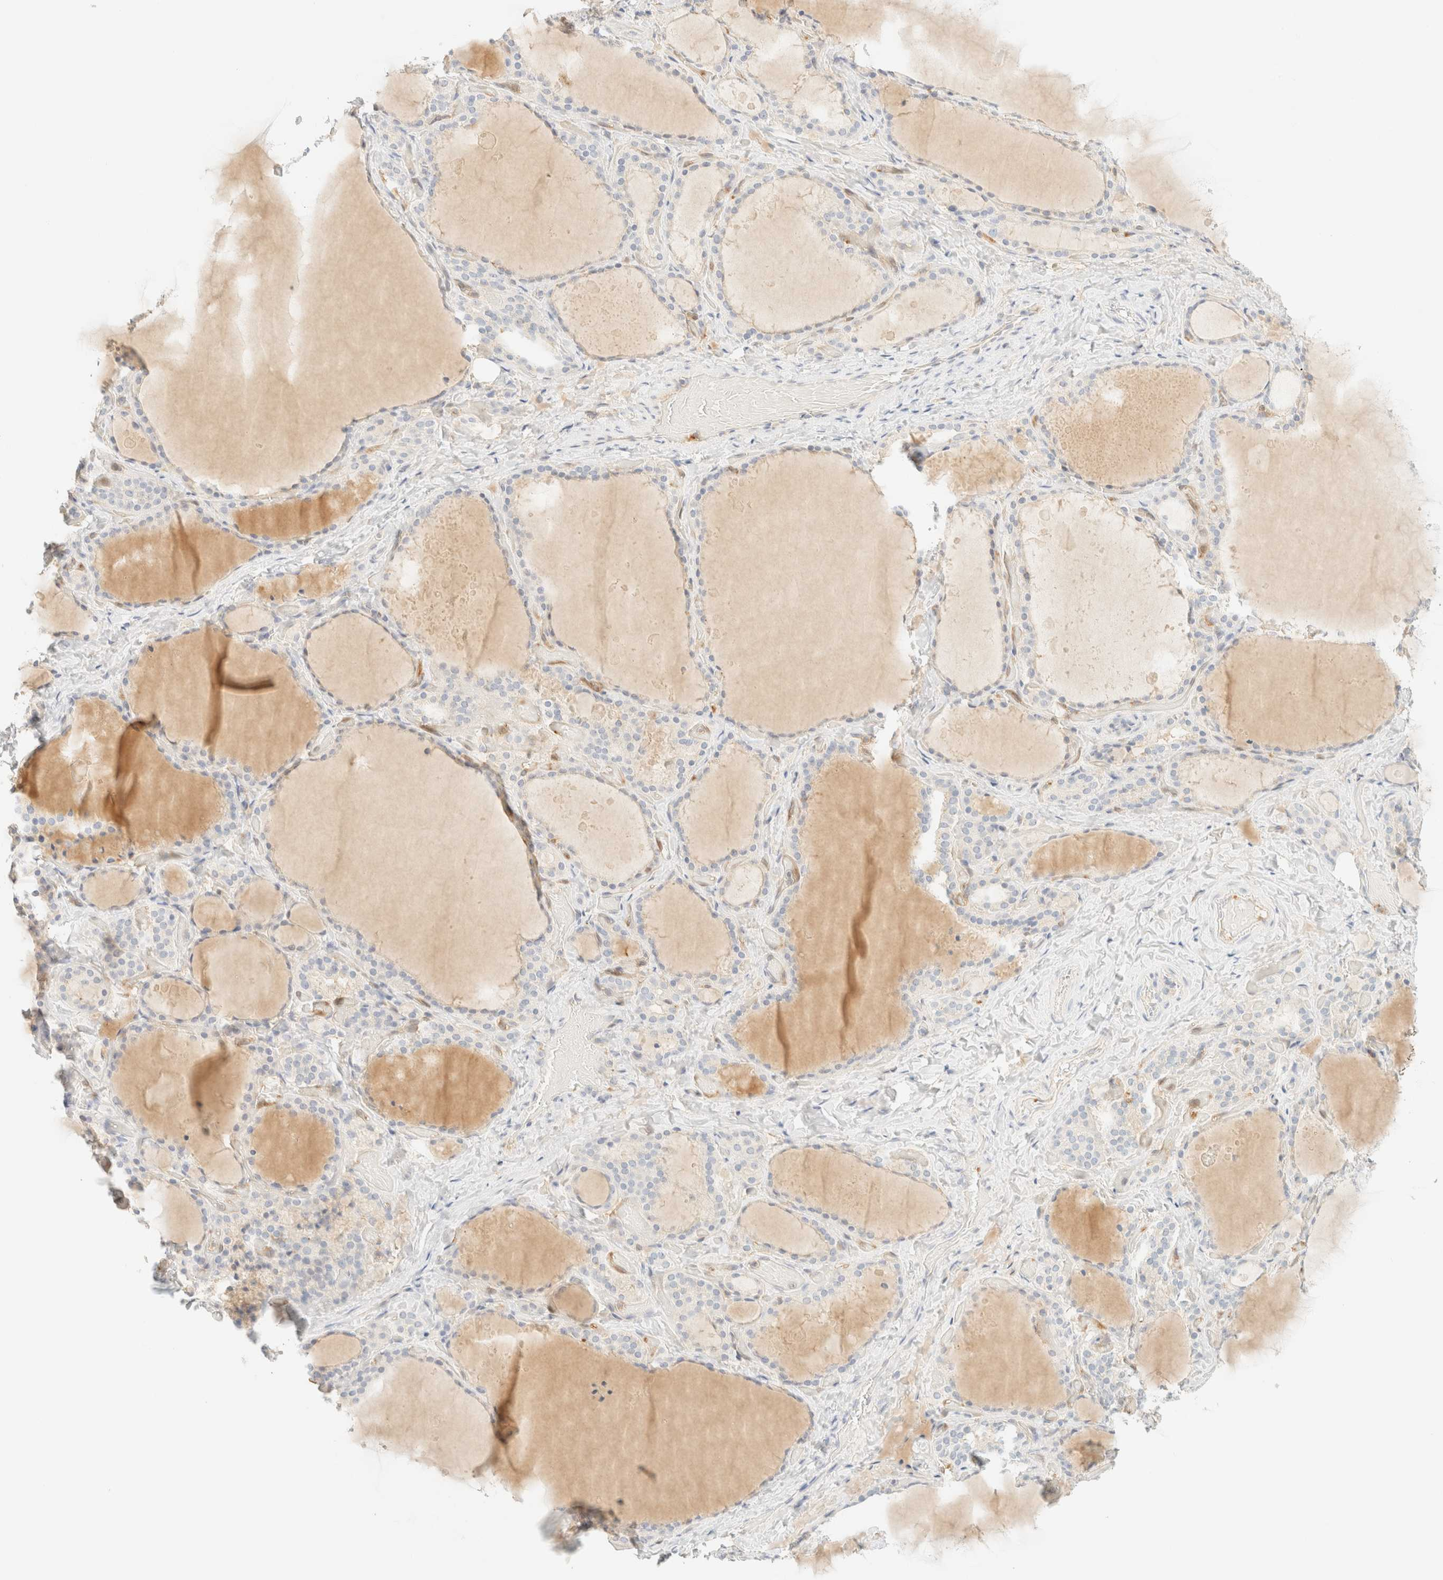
{"staining": {"intensity": "negative", "quantity": "none", "location": "none"}, "tissue": "thyroid gland", "cell_type": "Glandular cells", "image_type": "normal", "snomed": [{"axis": "morphology", "description": "Normal tissue, NOS"}, {"axis": "topography", "description": "Thyroid gland"}], "caption": "Glandular cells show no significant expression in unremarkable thyroid gland. Brightfield microscopy of immunohistochemistry stained with DAB (brown) and hematoxylin (blue), captured at high magnification.", "gene": "FHOD1", "patient": {"sex": "female", "age": 44}}